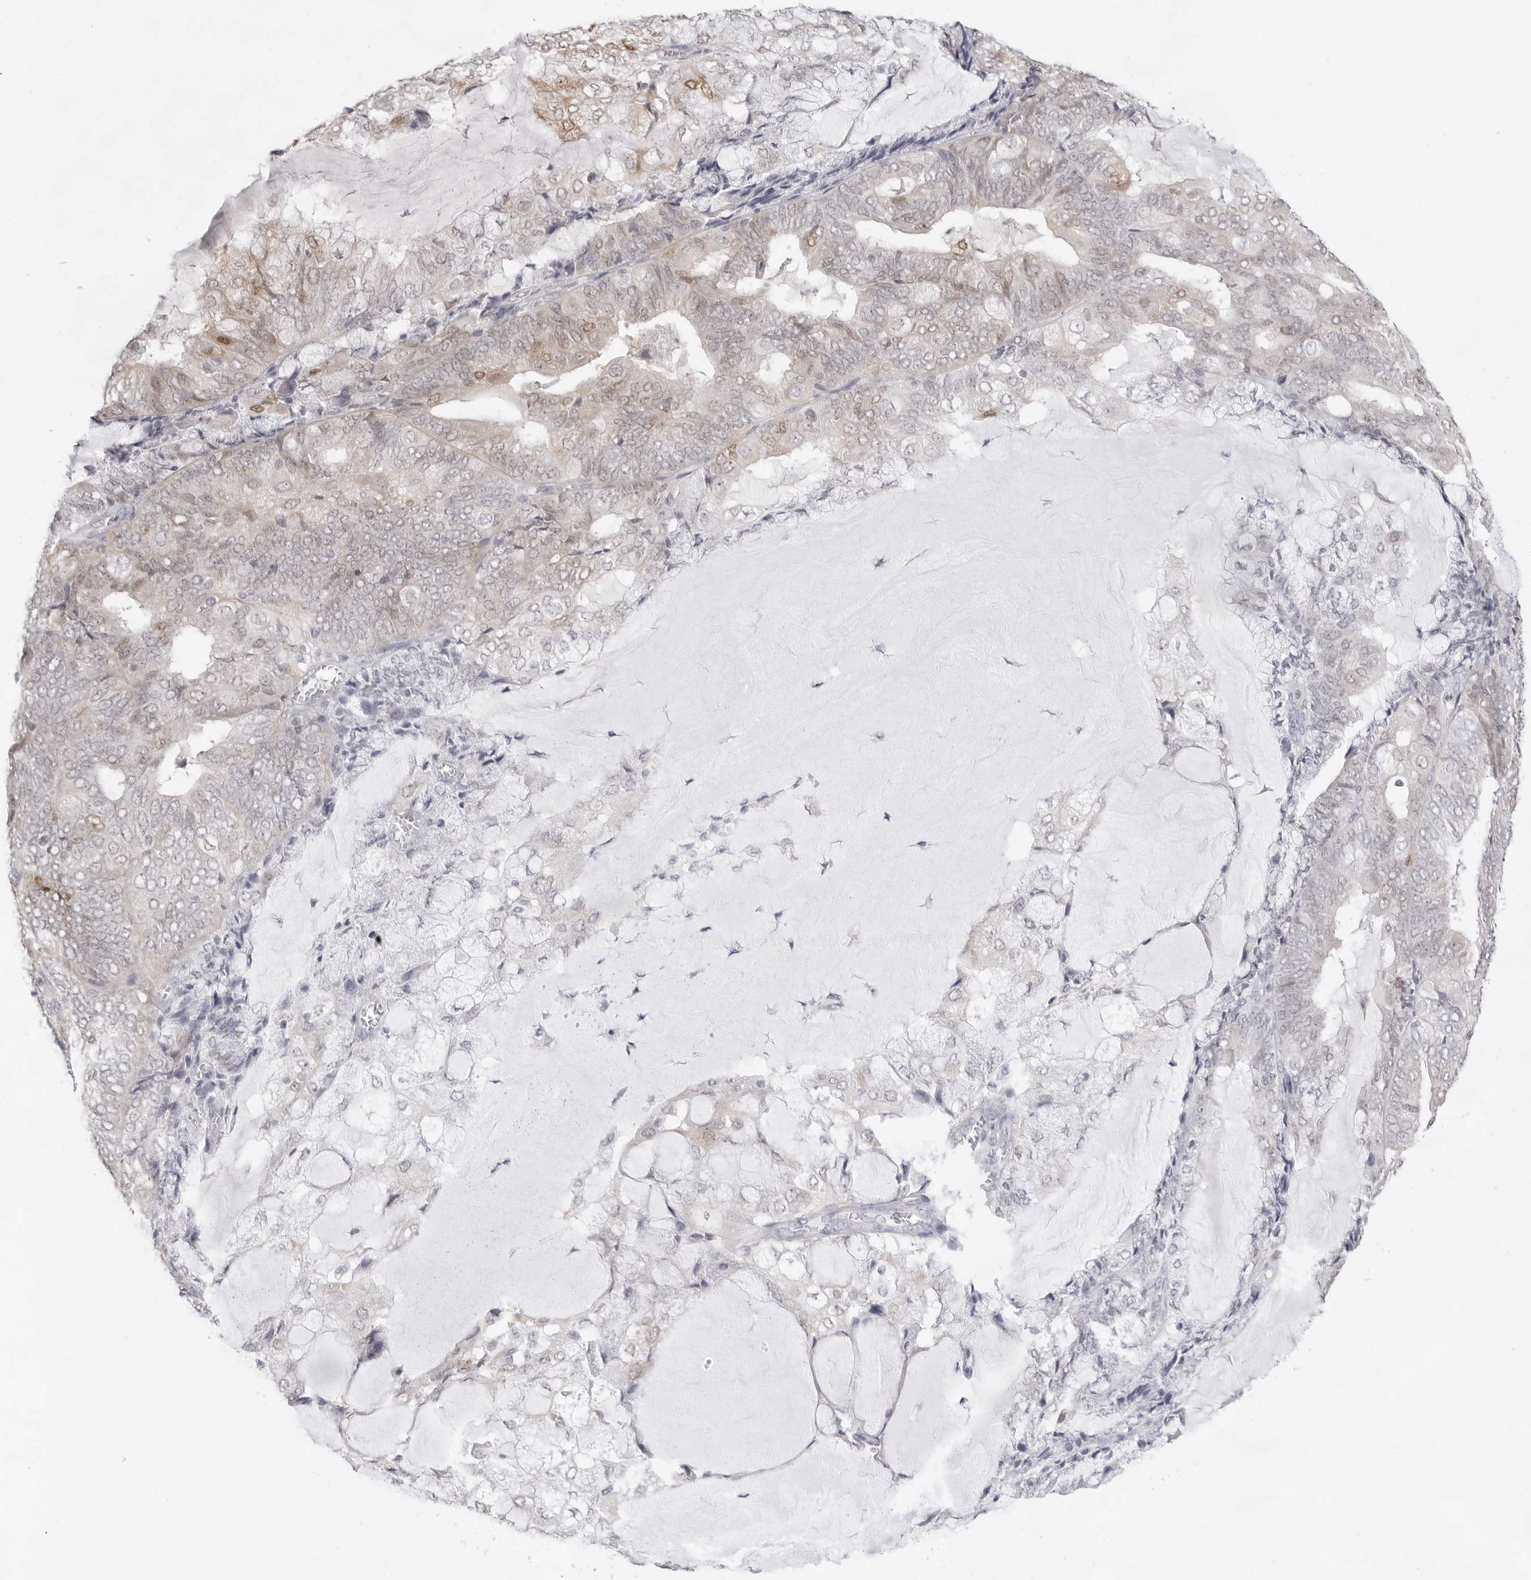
{"staining": {"intensity": "weak", "quantity": "<25%", "location": "nuclear"}, "tissue": "endometrial cancer", "cell_type": "Tumor cells", "image_type": "cancer", "snomed": [{"axis": "morphology", "description": "Adenocarcinoma, NOS"}, {"axis": "topography", "description": "Endometrium"}], "caption": "The image demonstrates no significant expression in tumor cells of endometrial adenocarcinoma. (DAB immunohistochemistry, high magnification).", "gene": "FDPS", "patient": {"sex": "female", "age": 81}}